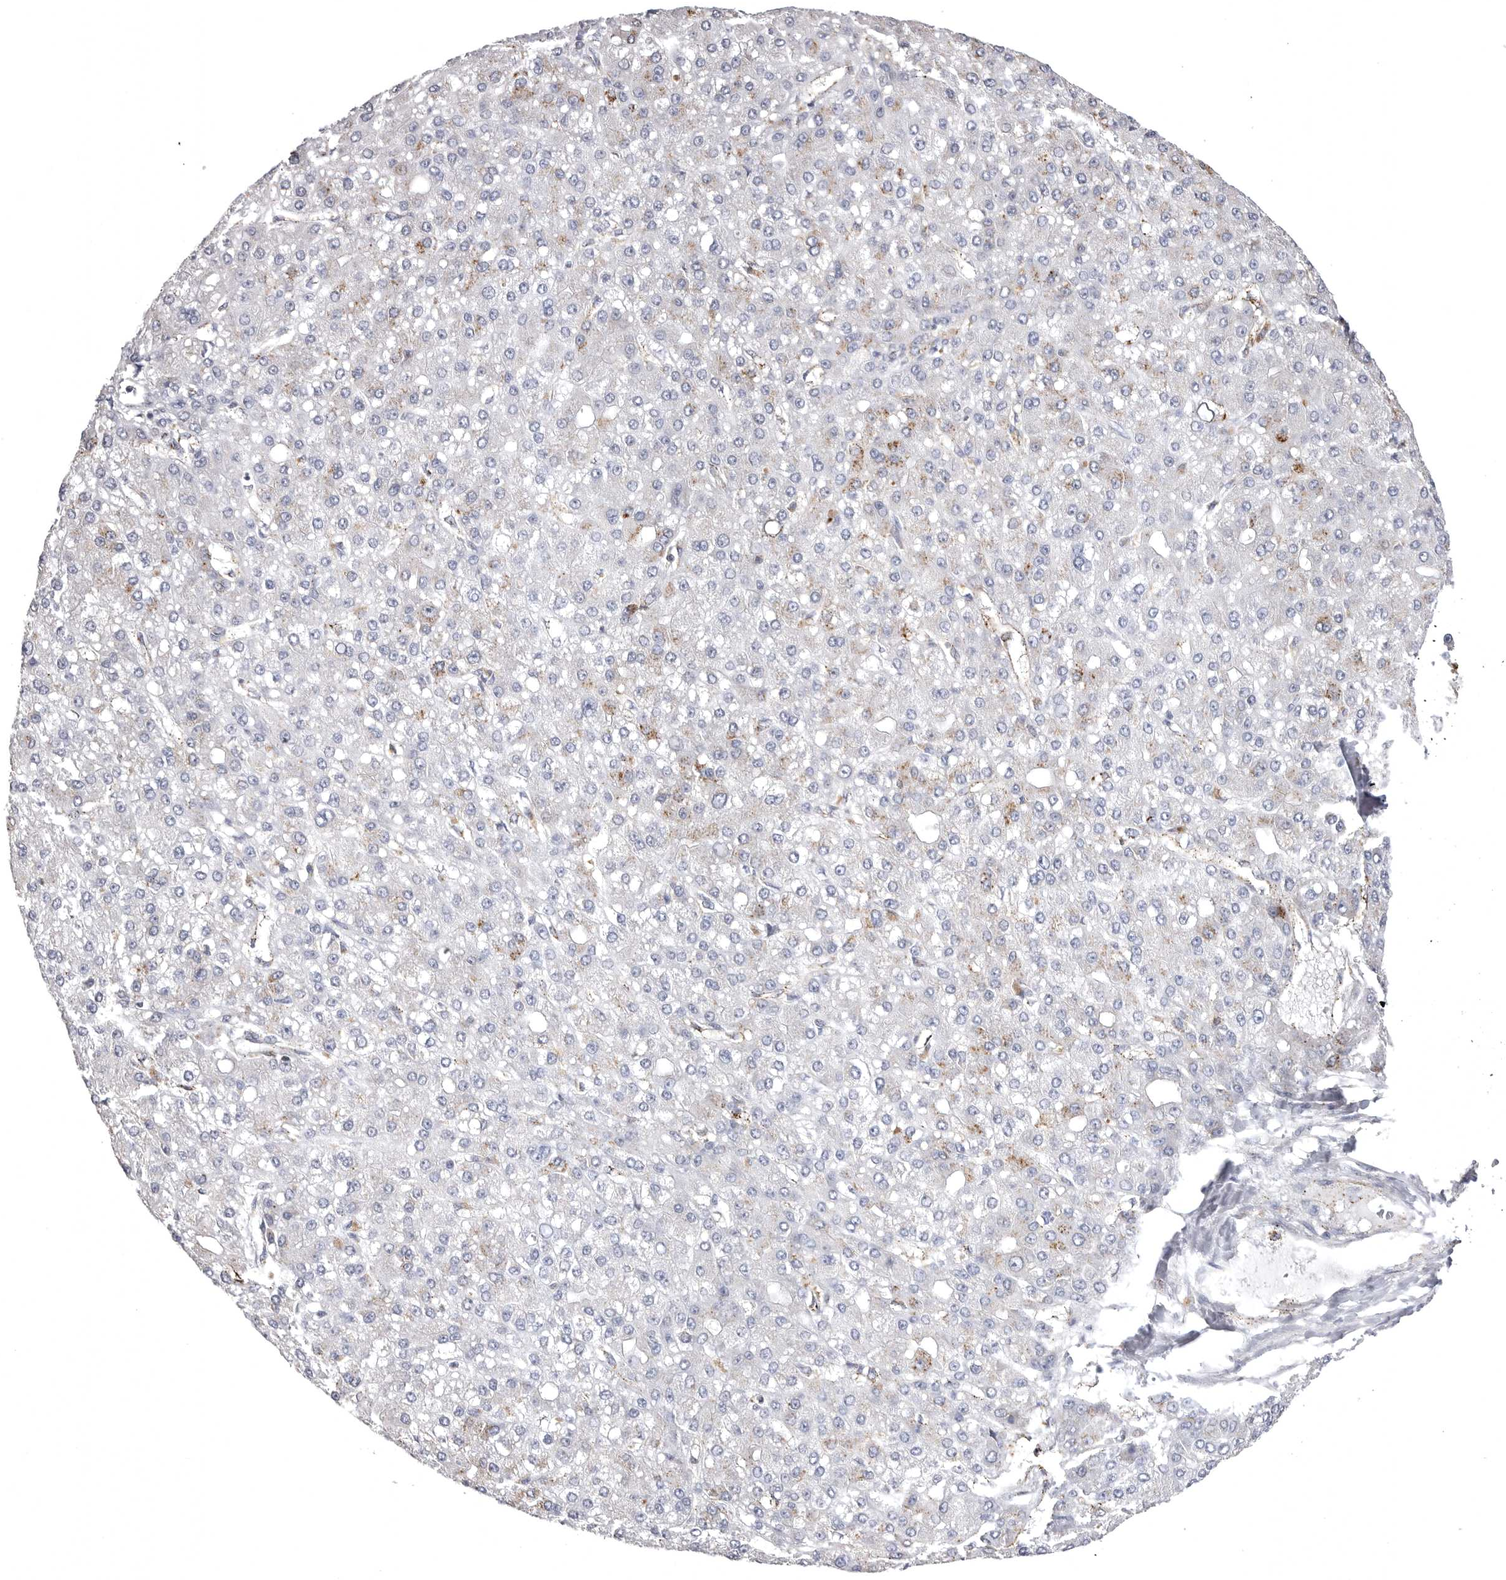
{"staining": {"intensity": "moderate", "quantity": "<25%", "location": "cytoplasmic/membranous"}, "tissue": "liver cancer", "cell_type": "Tumor cells", "image_type": "cancer", "snomed": [{"axis": "morphology", "description": "Carcinoma, Hepatocellular, NOS"}, {"axis": "topography", "description": "Liver"}], "caption": "This image exhibits liver cancer (hepatocellular carcinoma) stained with immunohistochemistry to label a protein in brown. The cytoplasmic/membranous of tumor cells show moderate positivity for the protein. Nuclei are counter-stained blue.", "gene": "PSPN", "patient": {"sex": "male", "age": 67}}